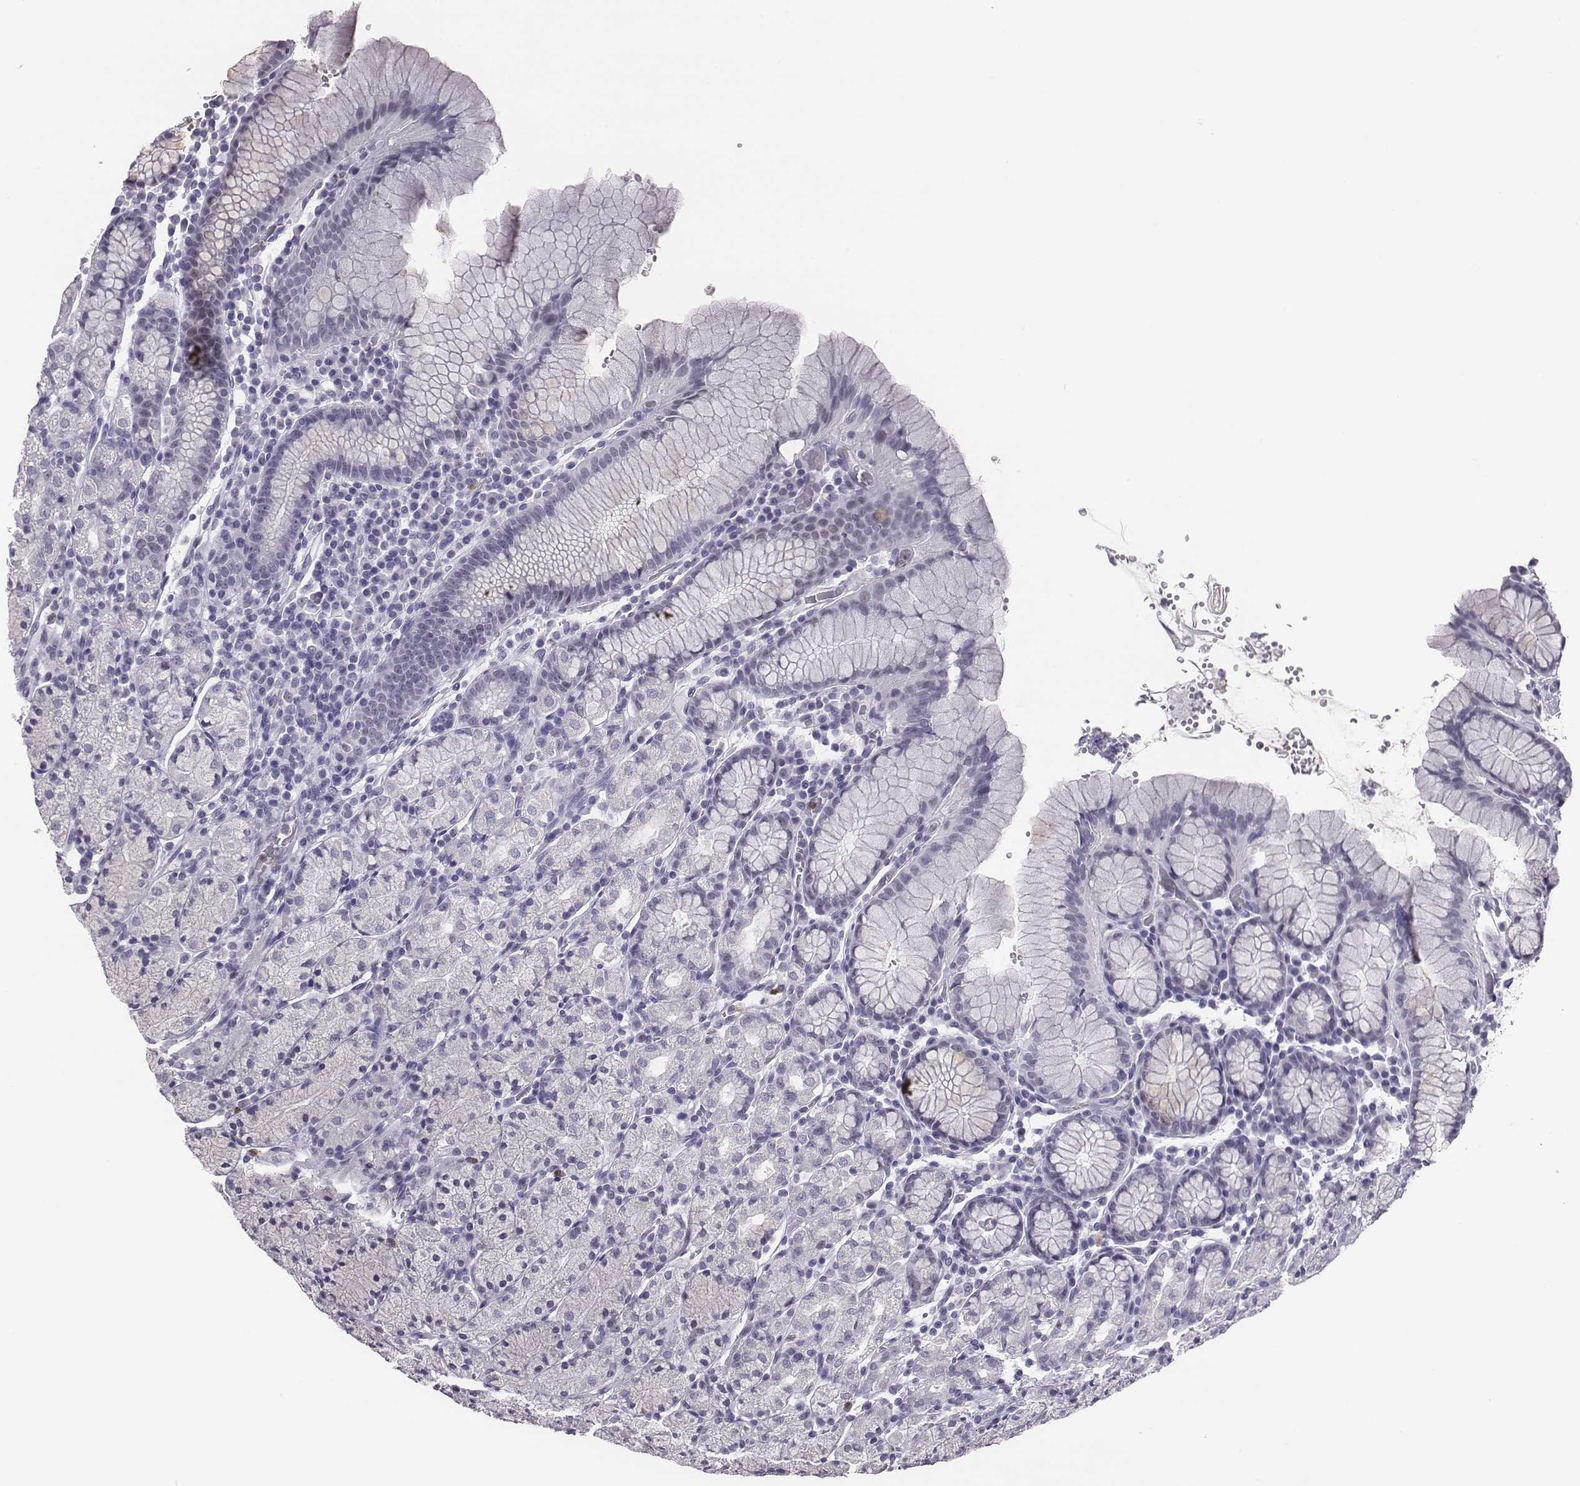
{"staining": {"intensity": "negative", "quantity": "none", "location": "none"}, "tissue": "stomach", "cell_type": "Glandular cells", "image_type": "normal", "snomed": [{"axis": "morphology", "description": "Normal tissue, NOS"}, {"axis": "topography", "description": "Stomach, upper"}, {"axis": "topography", "description": "Stomach"}], "caption": "Histopathology image shows no protein expression in glandular cells of unremarkable stomach. (DAB IHC, high magnification).", "gene": "ACOD1", "patient": {"sex": "male", "age": 62}}